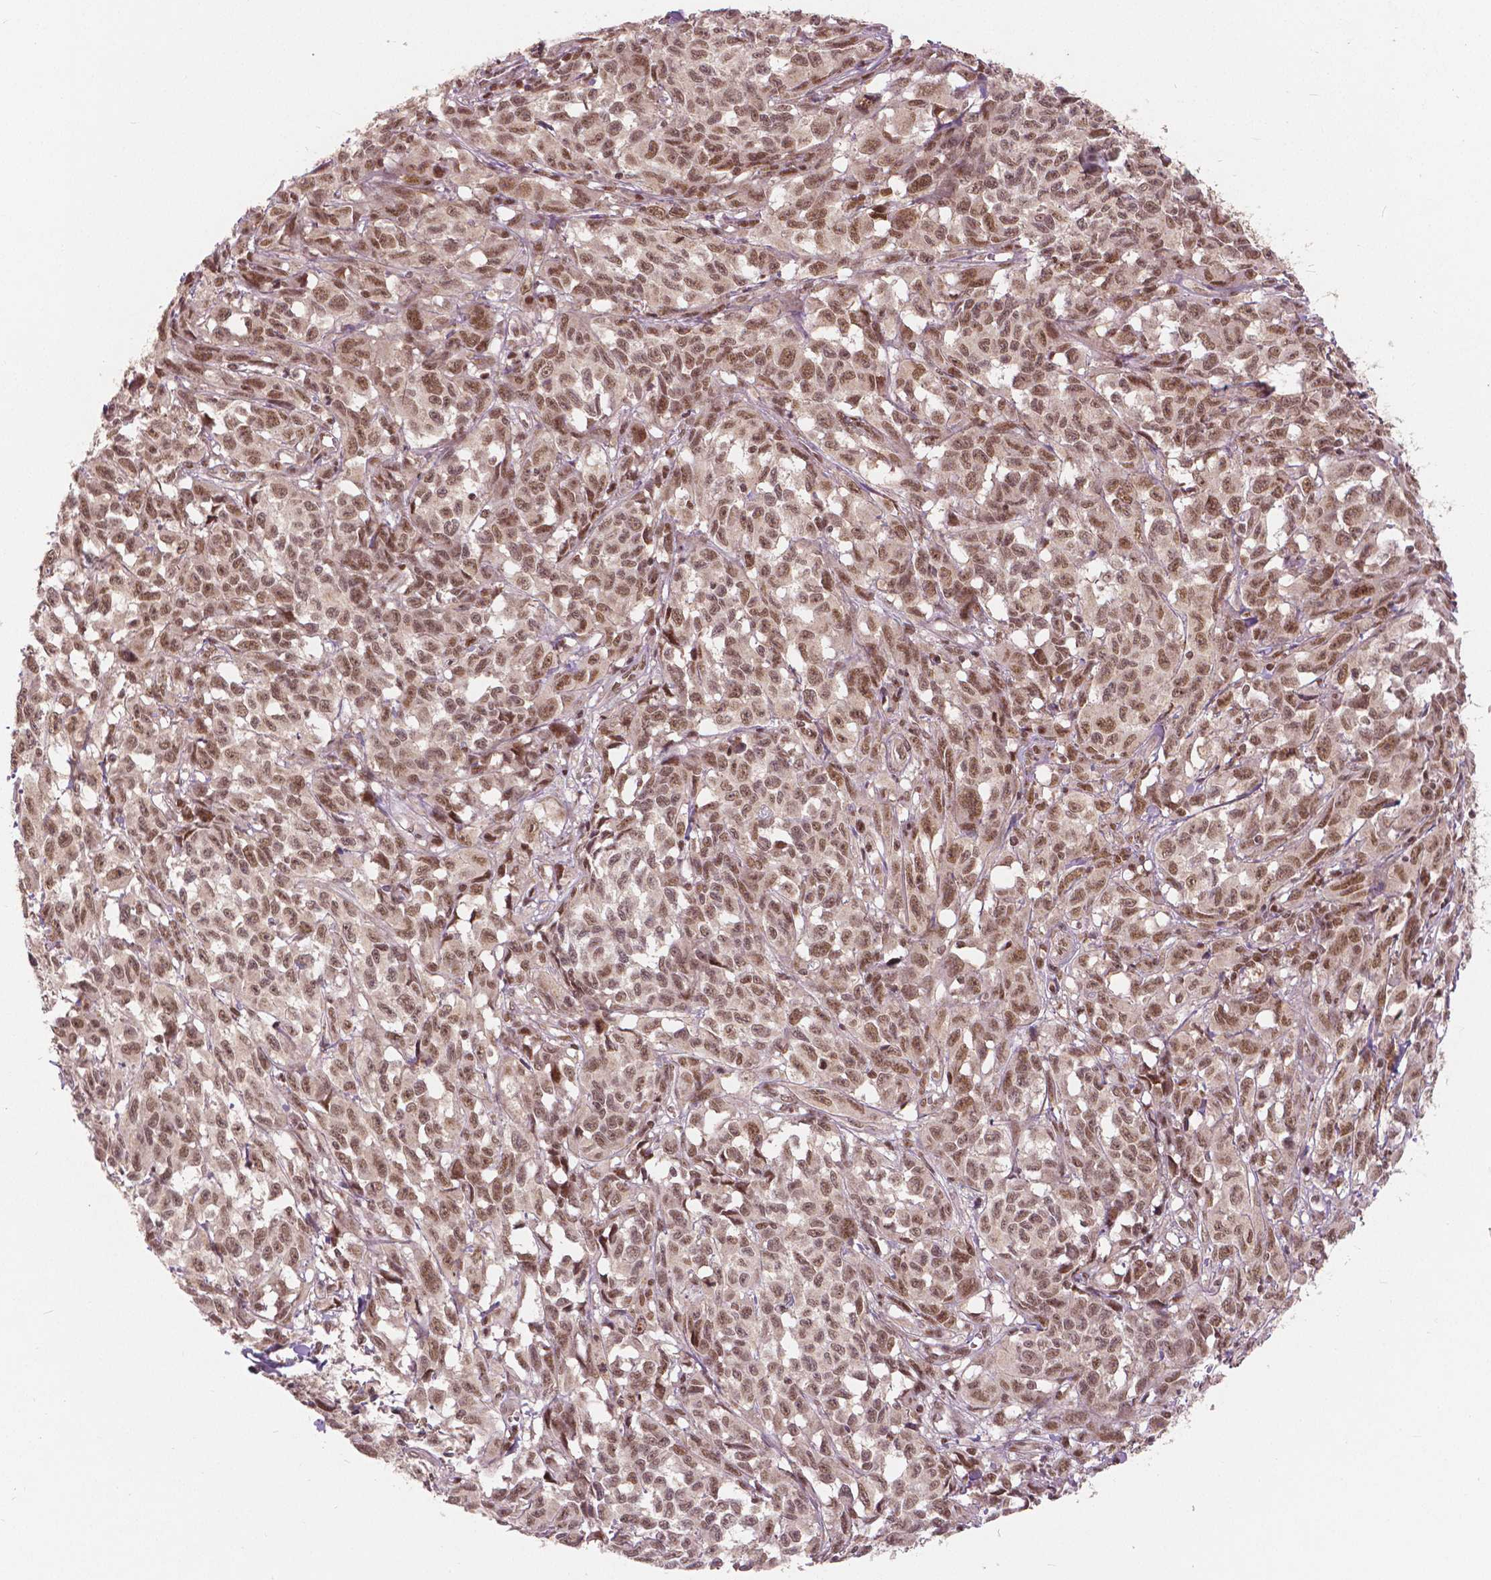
{"staining": {"intensity": "moderate", "quantity": ">75%", "location": "nuclear"}, "tissue": "melanoma", "cell_type": "Tumor cells", "image_type": "cancer", "snomed": [{"axis": "morphology", "description": "Malignant melanoma, NOS"}, {"axis": "topography", "description": "Vulva, labia, clitoris and Bartholin´s gland, NO"}], "caption": "Melanoma stained for a protein (brown) exhibits moderate nuclear positive positivity in about >75% of tumor cells.", "gene": "NSD2", "patient": {"sex": "female", "age": 75}}